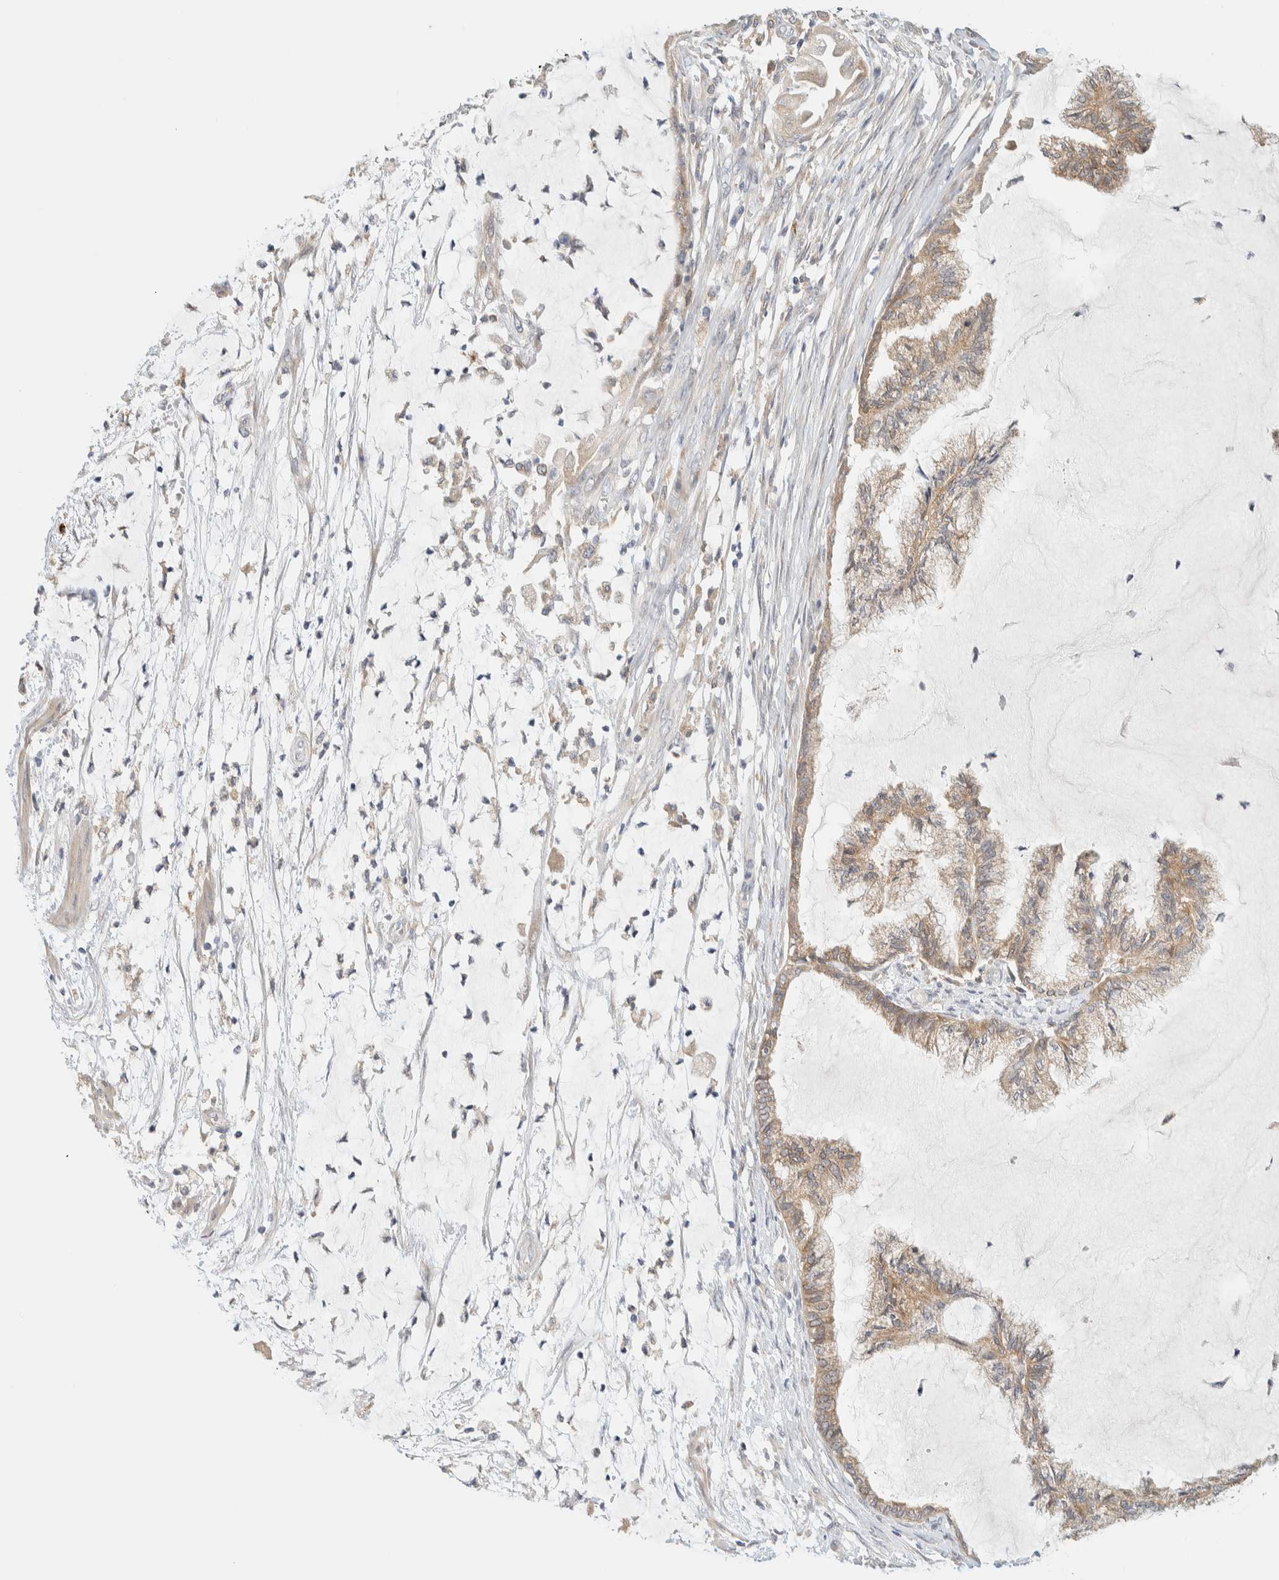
{"staining": {"intensity": "moderate", "quantity": ">75%", "location": "cytoplasmic/membranous"}, "tissue": "endometrial cancer", "cell_type": "Tumor cells", "image_type": "cancer", "snomed": [{"axis": "morphology", "description": "Adenocarcinoma, NOS"}, {"axis": "topography", "description": "Endometrium"}], "caption": "Endometrial cancer (adenocarcinoma) stained with a protein marker shows moderate staining in tumor cells.", "gene": "NT5C", "patient": {"sex": "female", "age": 86}}